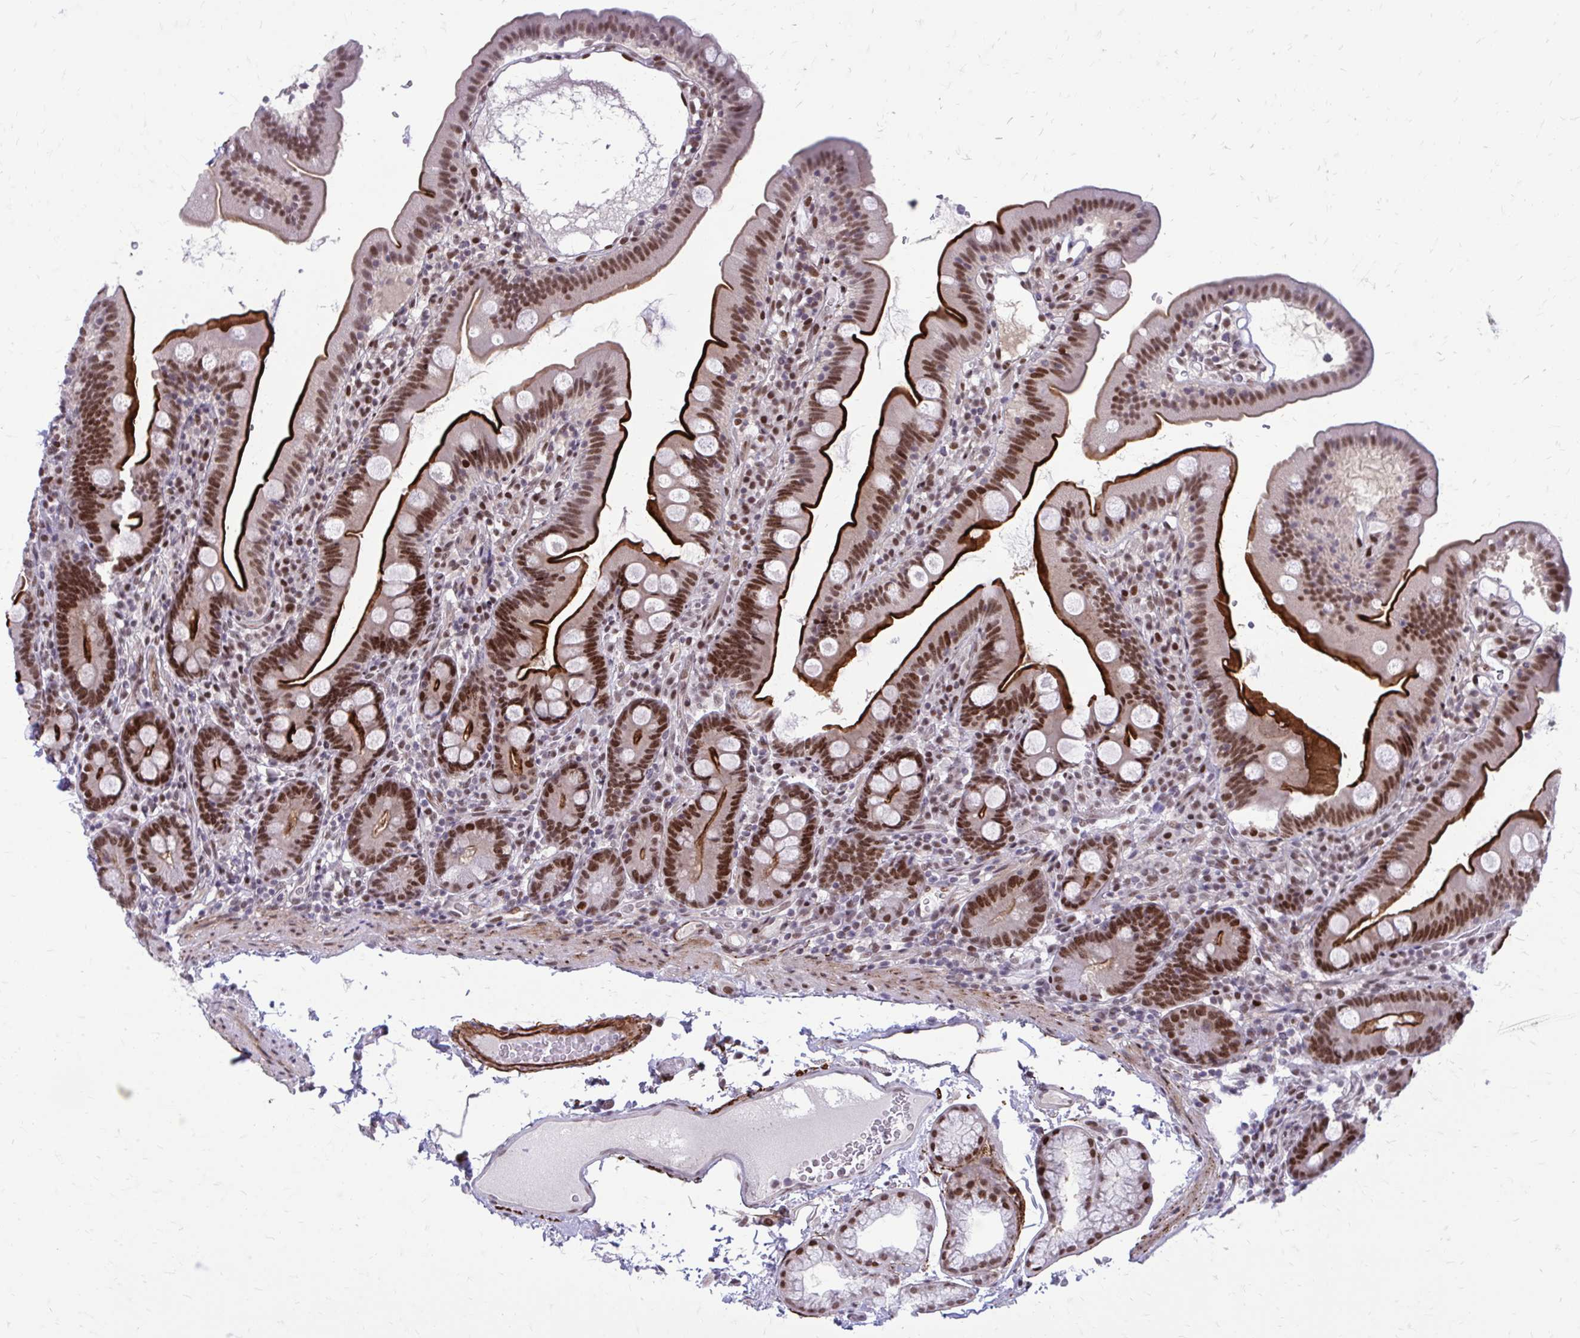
{"staining": {"intensity": "strong", "quantity": ">75%", "location": "cytoplasmic/membranous,nuclear"}, "tissue": "duodenum", "cell_type": "Glandular cells", "image_type": "normal", "snomed": [{"axis": "morphology", "description": "Normal tissue, NOS"}, {"axis": "topography", "description": "Duodenum"}], "caption": "Immunohistochemical staining of unremarkable human duodenum exhibits strong cytoplasmic/membranous,nuclear protein positivity in approximately >75% of glandular cells.", "gene": "PSME4", "patient": {"sex": "female", "age": 67}}